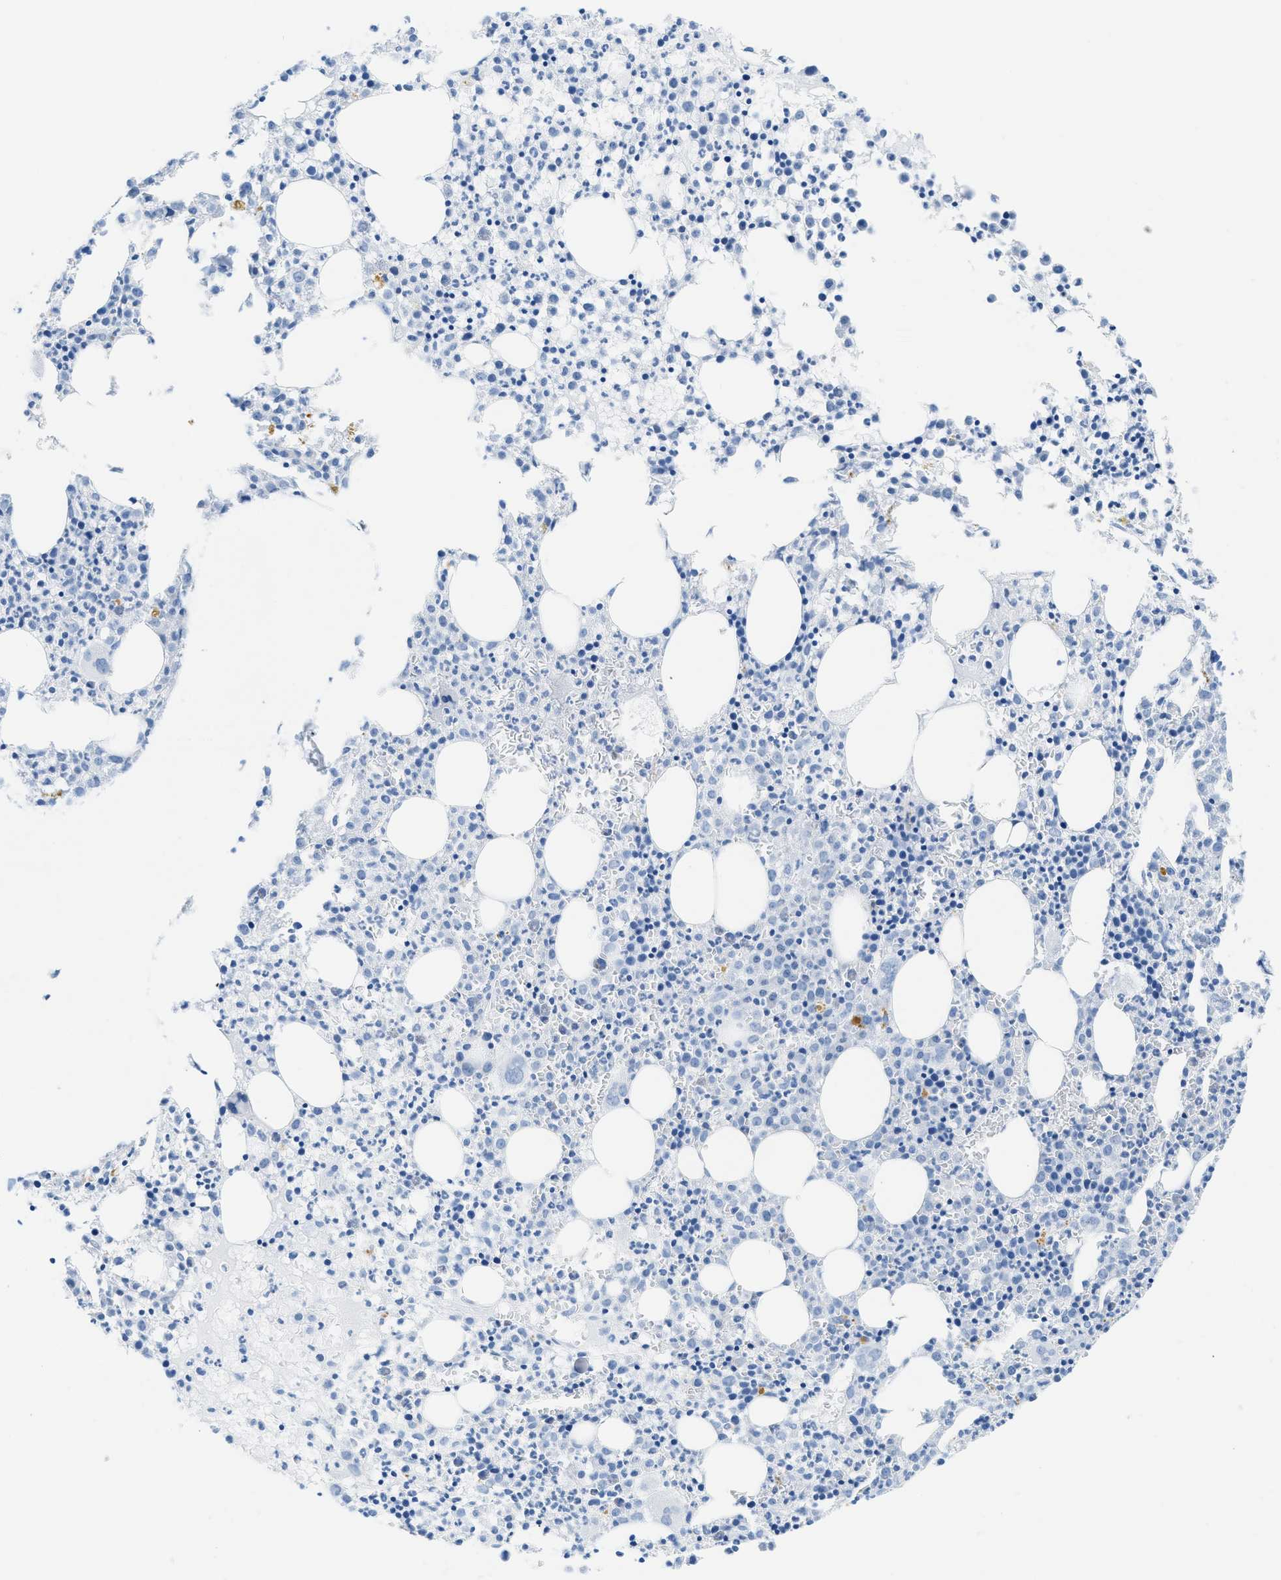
{"staining": {"intensity": "negative", "quantity": "none", "location": "none"}, "tissue": "bone marrow", "cell_type": "Hematopoietic cells", "image_type": "normal", "snomed": [{"axis": "morphology", "description": "Normal tissue, NOS"}, {"axis": "morphology", "description": "Inflammation, NOS"}, {"axis": "topography", "description": "Bone marrow"}], "caption": "Immunohistochemistry (IHC) image of normal human bone marrow stained for a protein (brown), which shows no staining in hematopoietic cells. The staining was performed using DAB to visualize the protein expression in brown, while the nuclei were stained in blue with hematoxylin (Magnification: 20x).", "gene": "WDR4", "patient": {"sex": "male", "age": 25}}